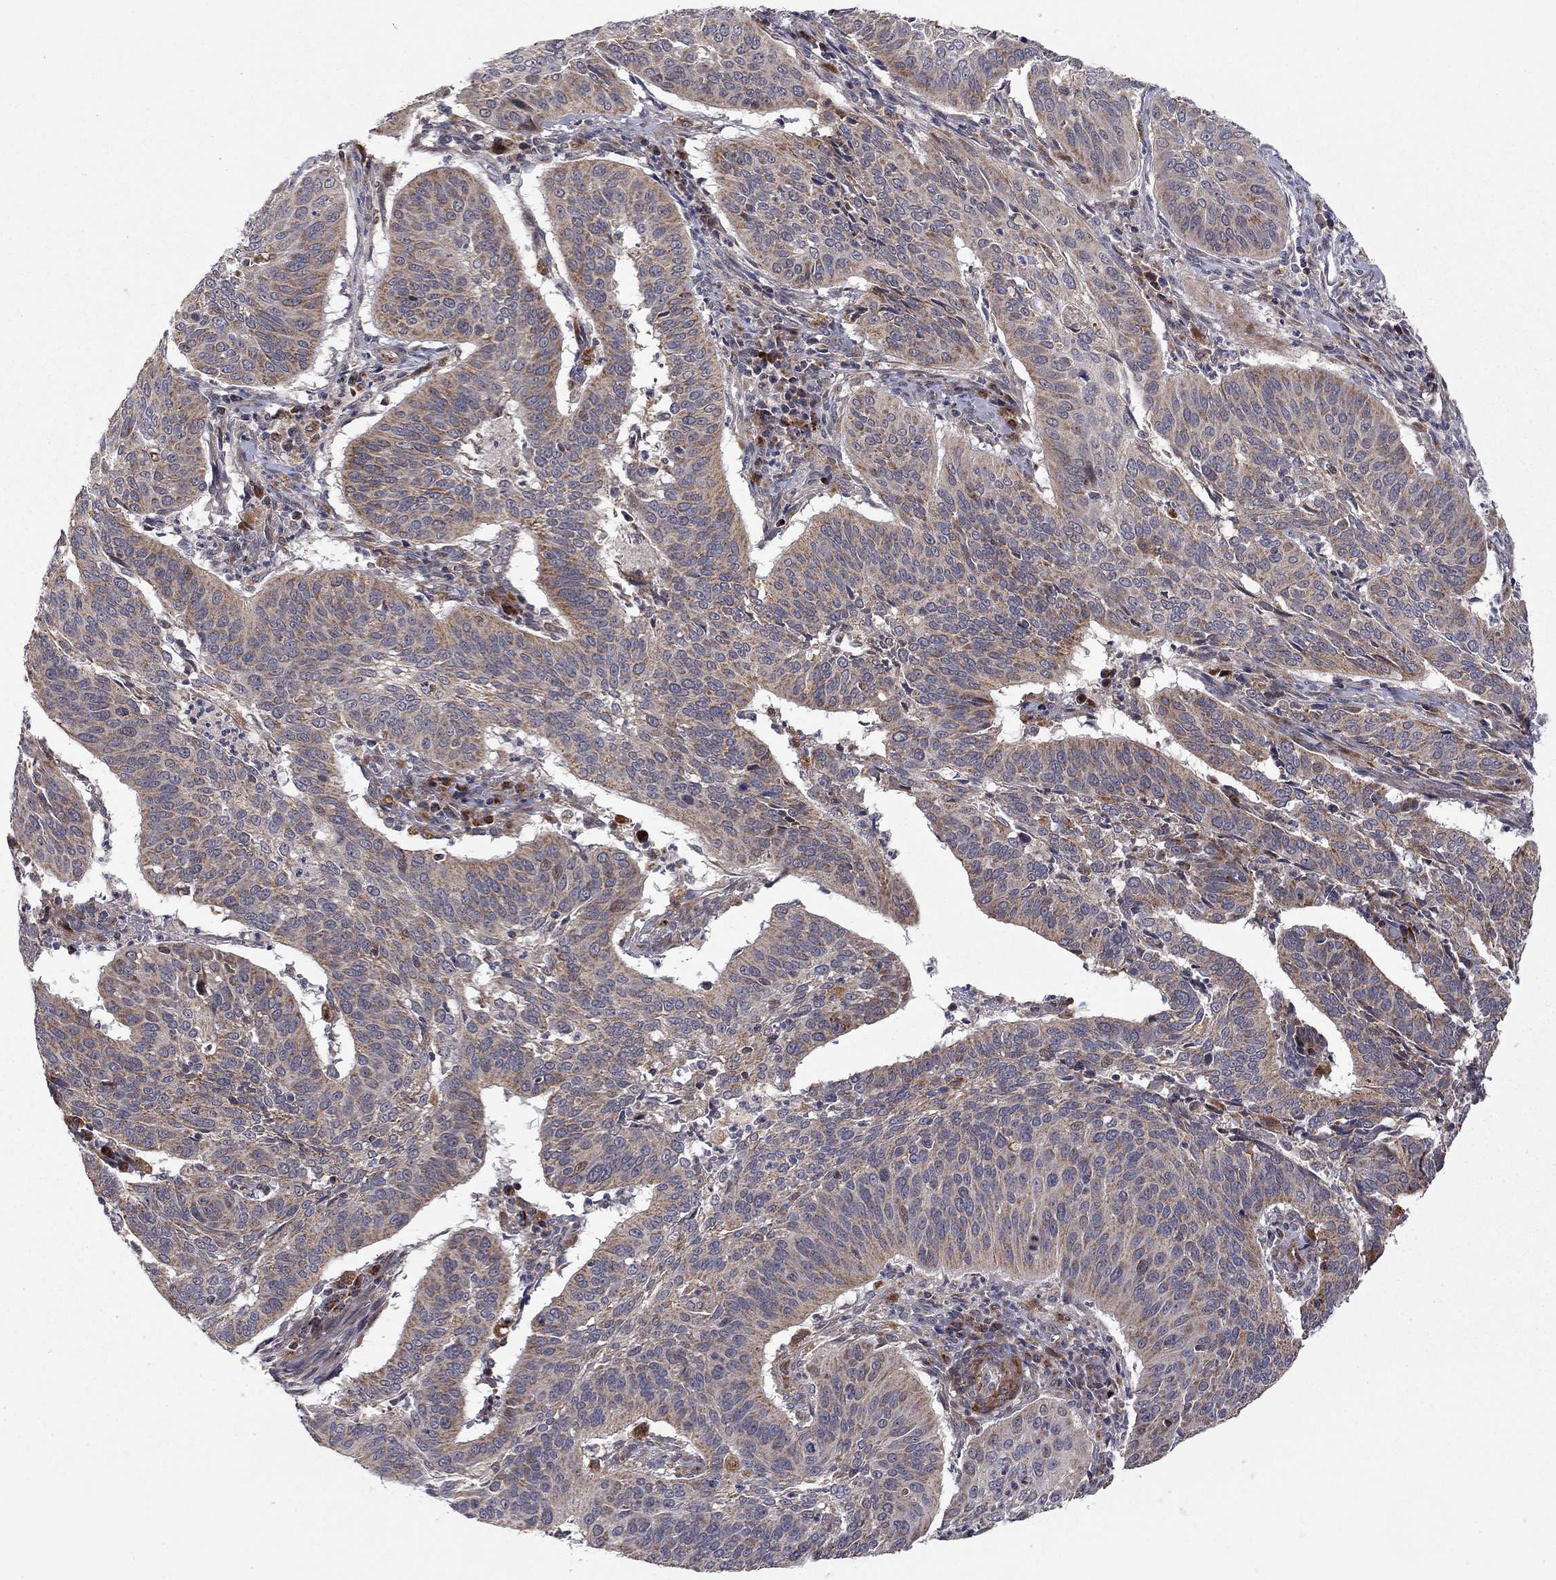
{"staining": {"intensity": "strong", "quantity": "<25%", "location": "cytoplasmic/membranous"}, "tissue": "cervical cancer", "cell_type": "Tumor cells", "image_type": "cancer", "snomed": [{"axis": "morphology", "description": "Normal tissue, NOS"}, {"axis": "morphology", "description": "Squamous cell carcinoma, NOS"}, {"axis": "topography", "description": "Cervix"}], "caption": "Strong cytoplasmic/membranous expression for a protein is seen in about <25% of tumor cells of cervical squamous cell carcinoma using IHC.", "gene": "IDS", "patient": {"sex": "female", "age": 39}}